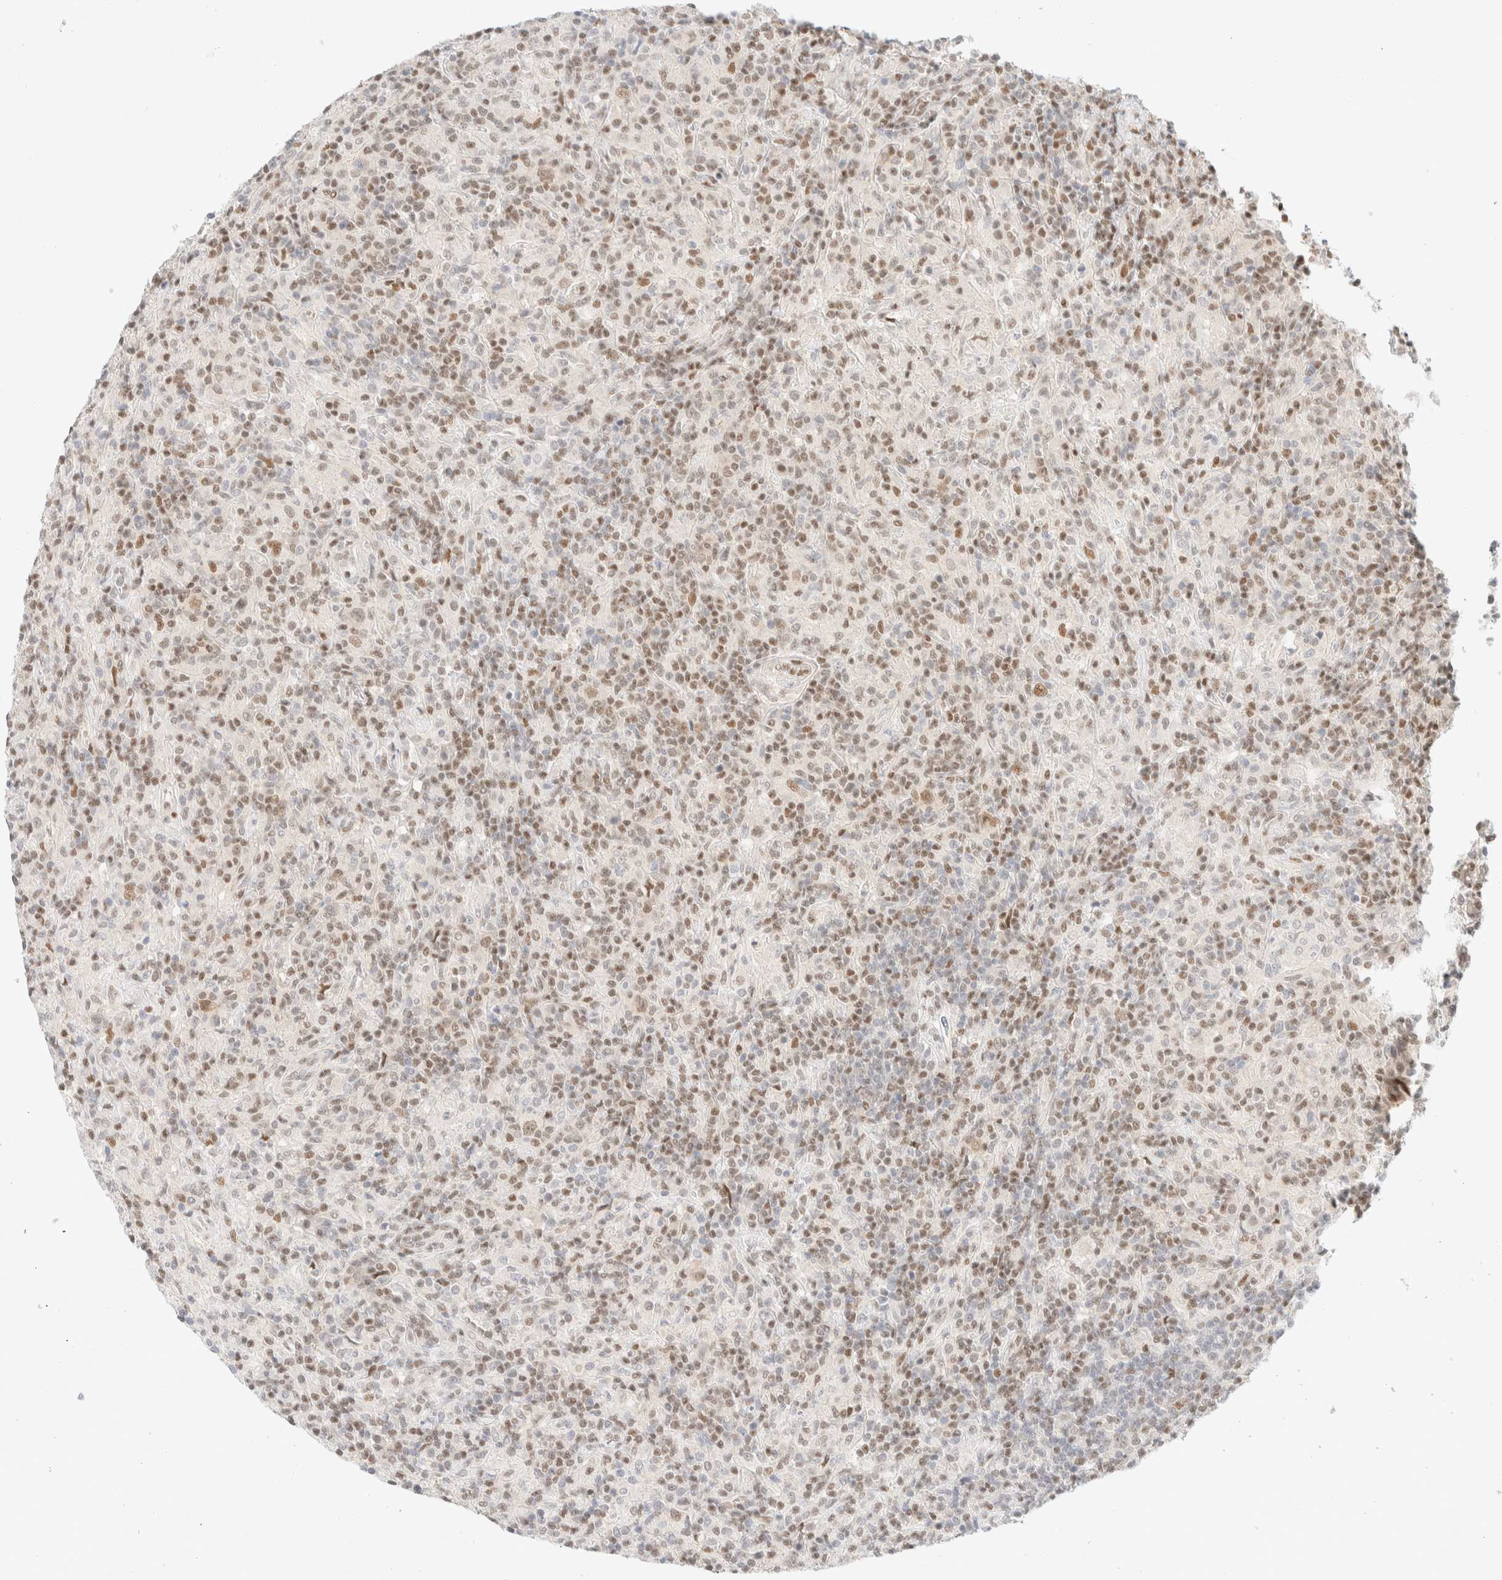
{"staining": {"intensity": "moderate", "quantity": "<25%", "location": "nuclear"}, "tissue": "lymphoma", "cell_type": "Tumor cells", "image_type": "cancer", "snomed": [{"axis": "morphology", "description": "Hodgkin's disease, NOS"}, {"axis": "topography", "description": "Lymph node"}], "caption": "A brown stain shows moderate nuclear positivity of a protein in lymphoma tumor cells. The protein is stained brown, and the nuclei are stained in blue (DAB IHC with brightfield microscopy, high magnification).", "gene": "PYGO2", "patient": {"sex": "male", "age": 70}}